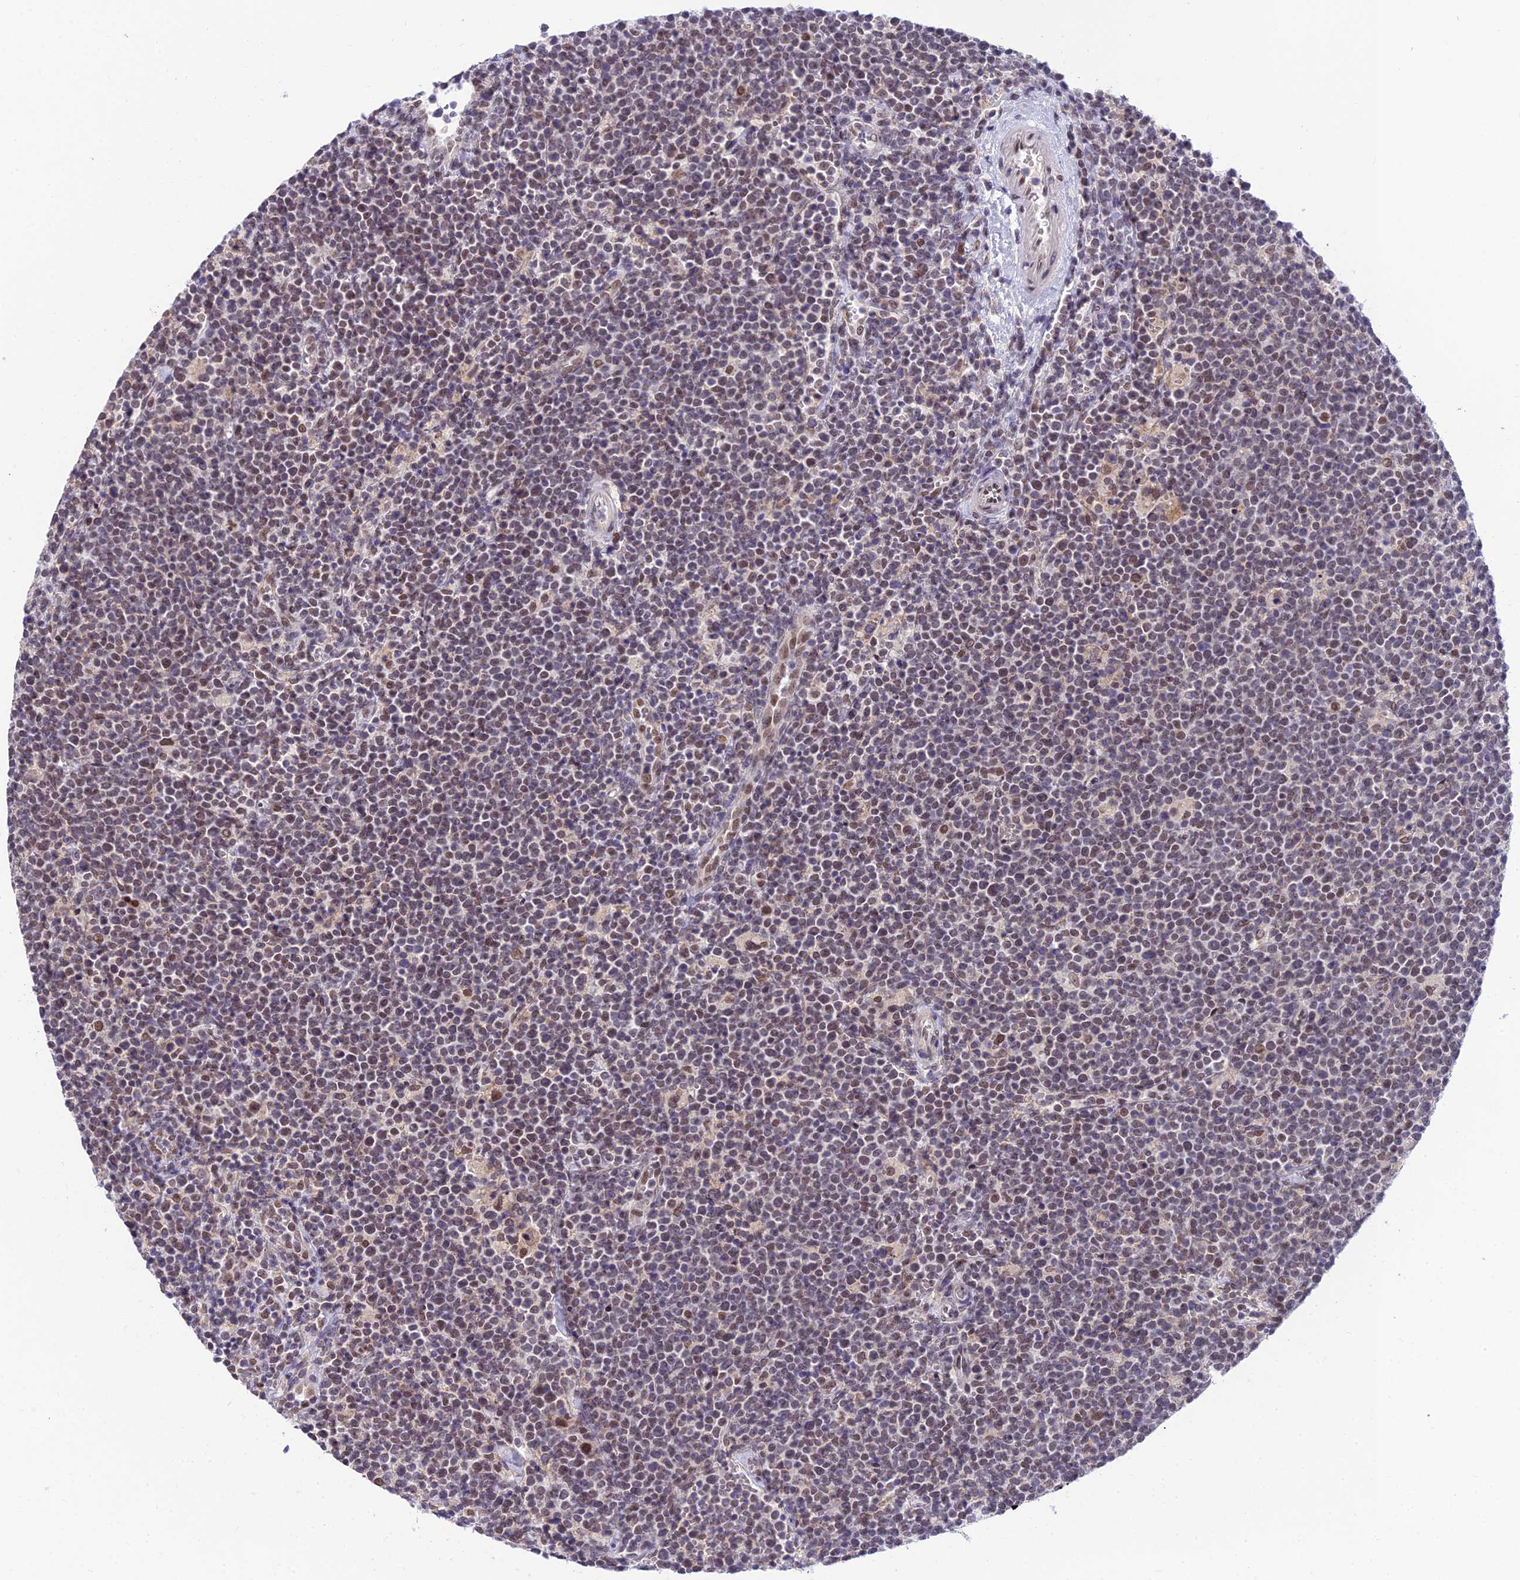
{"staining": {"intensity": "weak", "quantity": "25%-75%", "location": "nuclear"}, "tissue": "lymphoma", "cell_type": "Tumor cells", "image_type": "cancer", "snomed": [{"axis": "morphology", "description": "Malignant lymphoma, non-Hodgkin's type, High grade"}, {"axis": "topography", "description": "Lymph node"}], "caption": "Immunohistochemistry photomicrograph of neoplastic tissue: human high-grade malignant lymphoma, non-Hodgkin's type stained using immunohistochemistry (IHC) exhibits low levels of weak protein expression localized specifically in the nuclear of tumor cells, appearing as a nuclear brown color.", "gene": "C2orf49", "patient": {"sex": "male", "age": 61}}